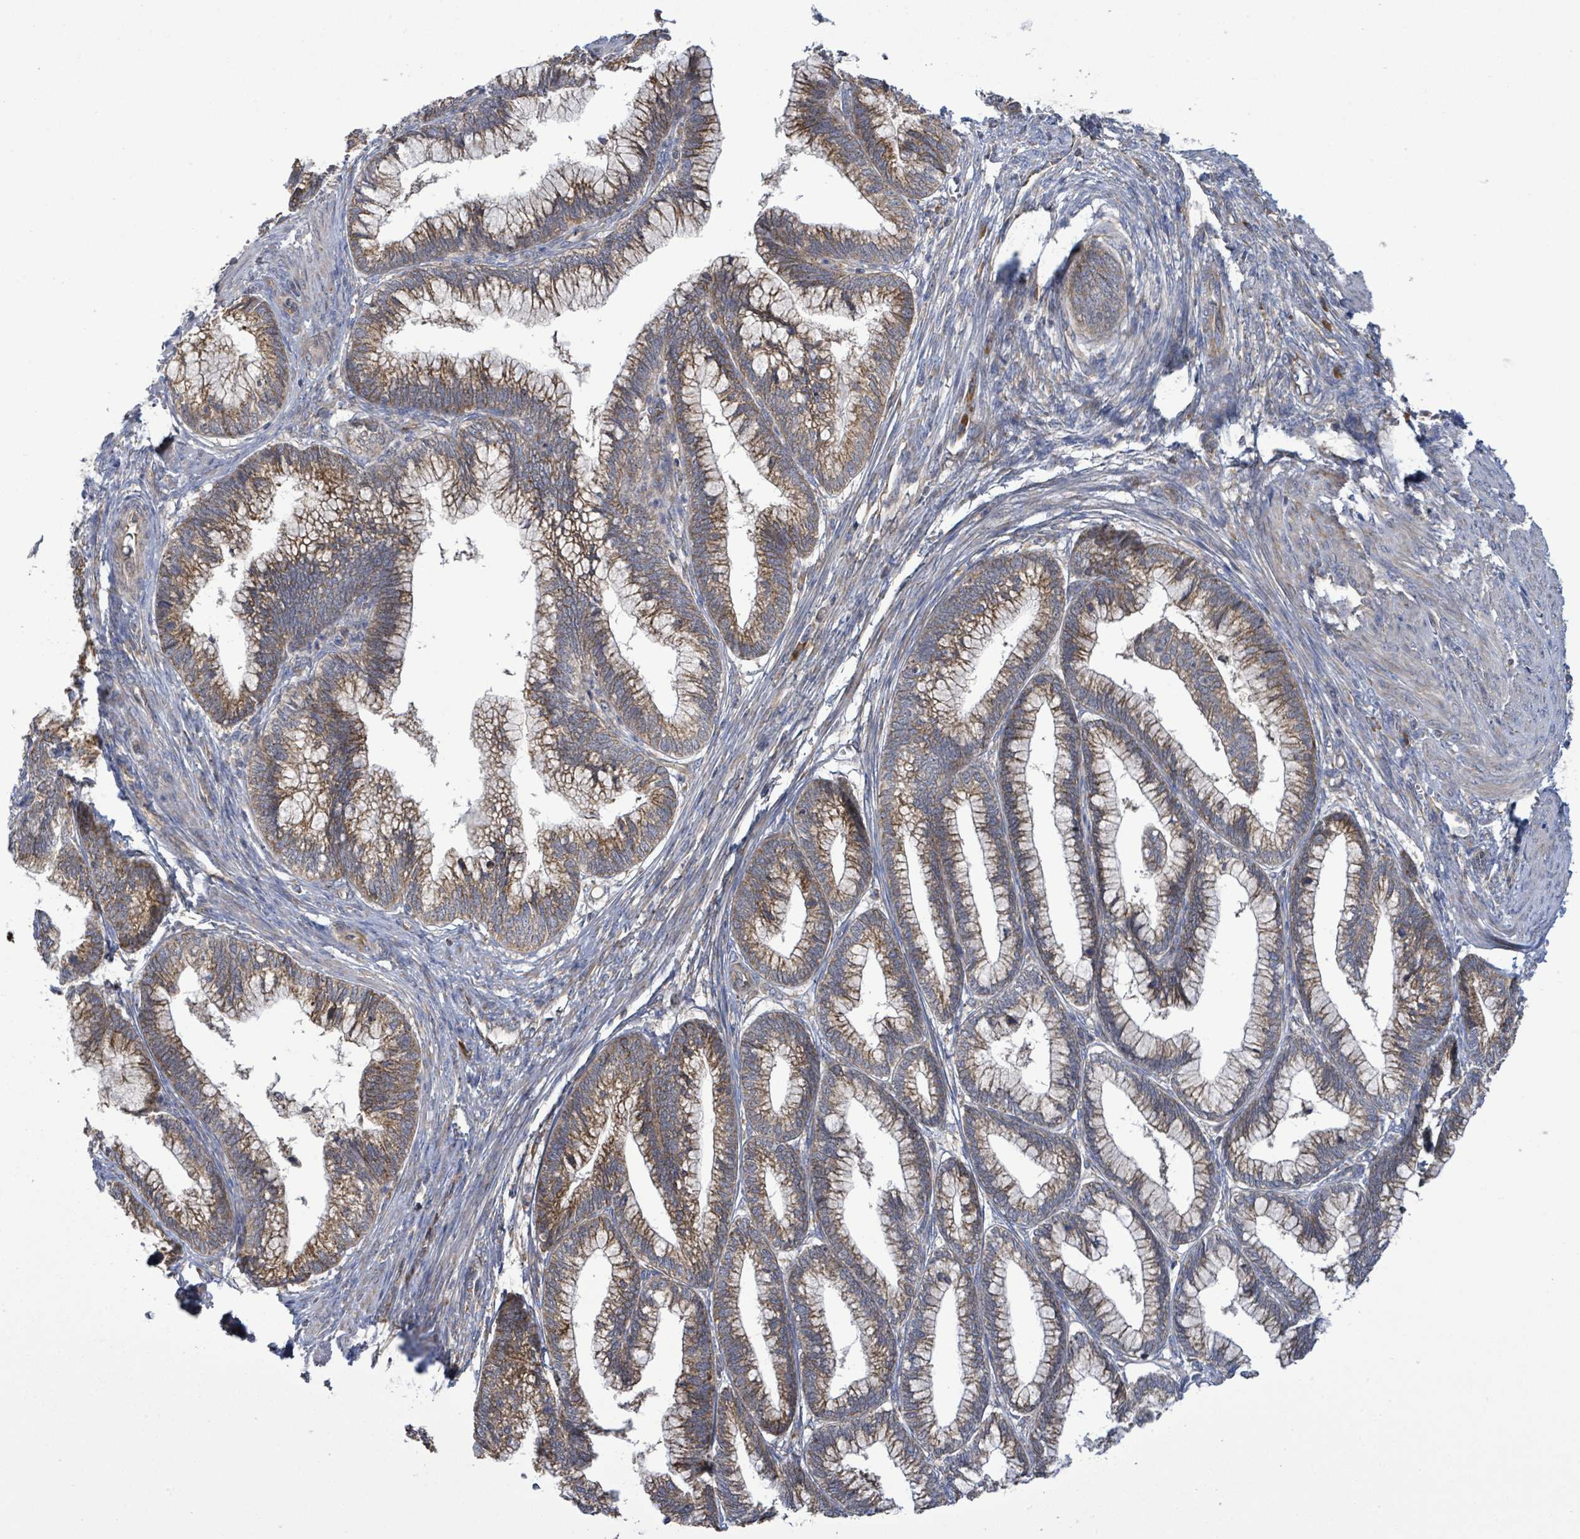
{"staining": {"intensity": "moderate", "quantity": "25%-75%", "location": "cytoplasmic/membranous"}, "tissue": "cervical cancer", "cell_type": "Tumor cells", "image_type": "cancer", "snomed": [{"axis": "morphology", "description": "Adenocarcinoma, NOS"}, {"axis": "topography", "description": "Cervix"}], "caption": "Protein expression analysis of cervical cancer exhibits moderate cytoplasmic/membranous positivity in approximately 25%-75% of tumor cells.", "gene": "NOMO1", "patient": {"sex": "female", "age": 44}}